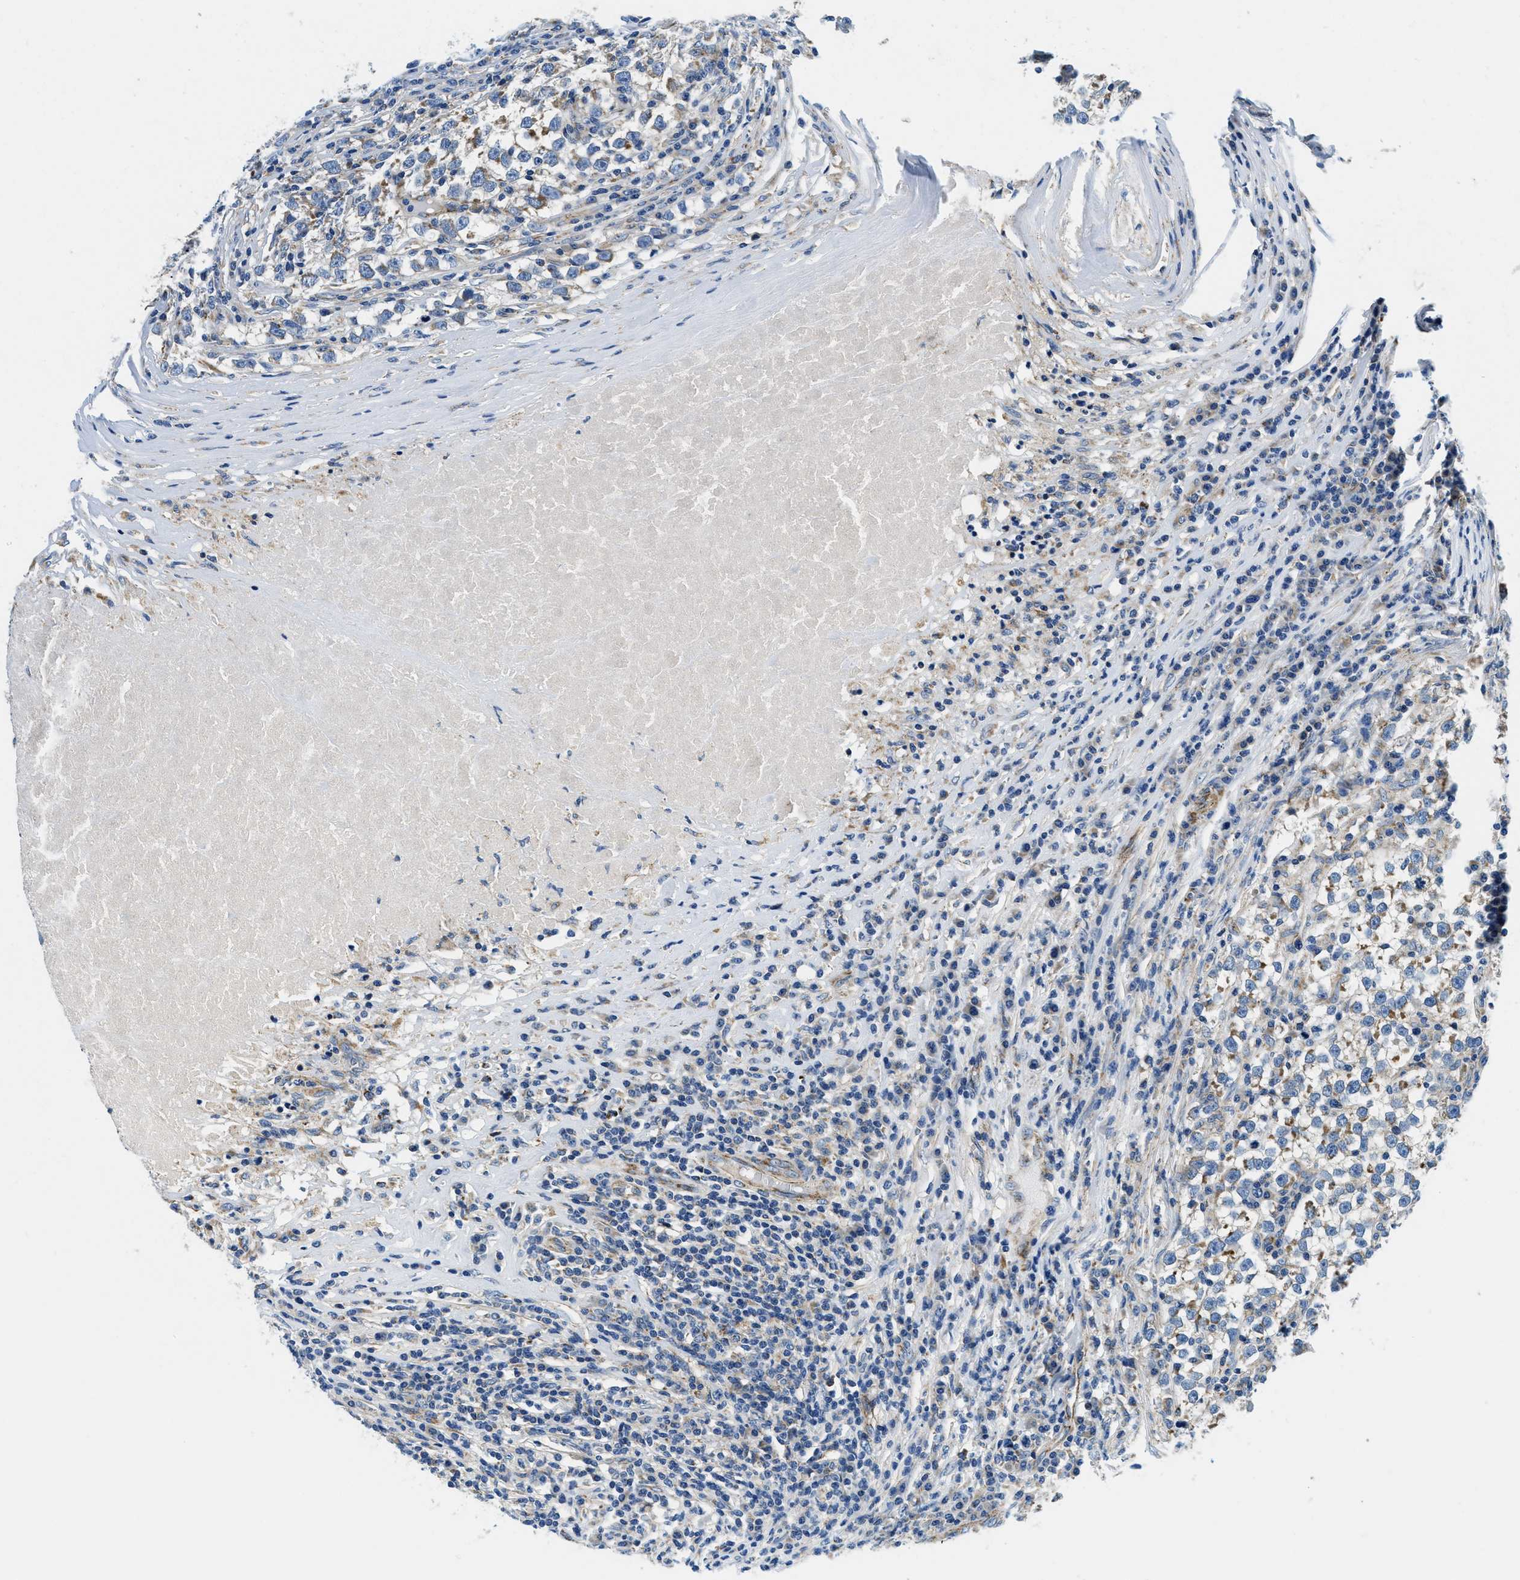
{"staining": {"intensity": "moderate", "quantity": "<25%", "location": "cytoplasmic/membranous"}, "tissue": "testis cancer", "cell_type": "Tumor cells", "image_type": "cancer", "snomed": [{"axis": "morphology", "description": "Normal tissue, NOS"}, {"axis": "morphology", "description": "Seminoma, NOS"}, {"axis": "topography", "description": "Testis"}], "caption": "Human testis cancer stained with a protein marker demonstrates moderate staining in tumor cells.", "gene": "SAMD4B", "patient": {"sex": "male", "age": 43}}